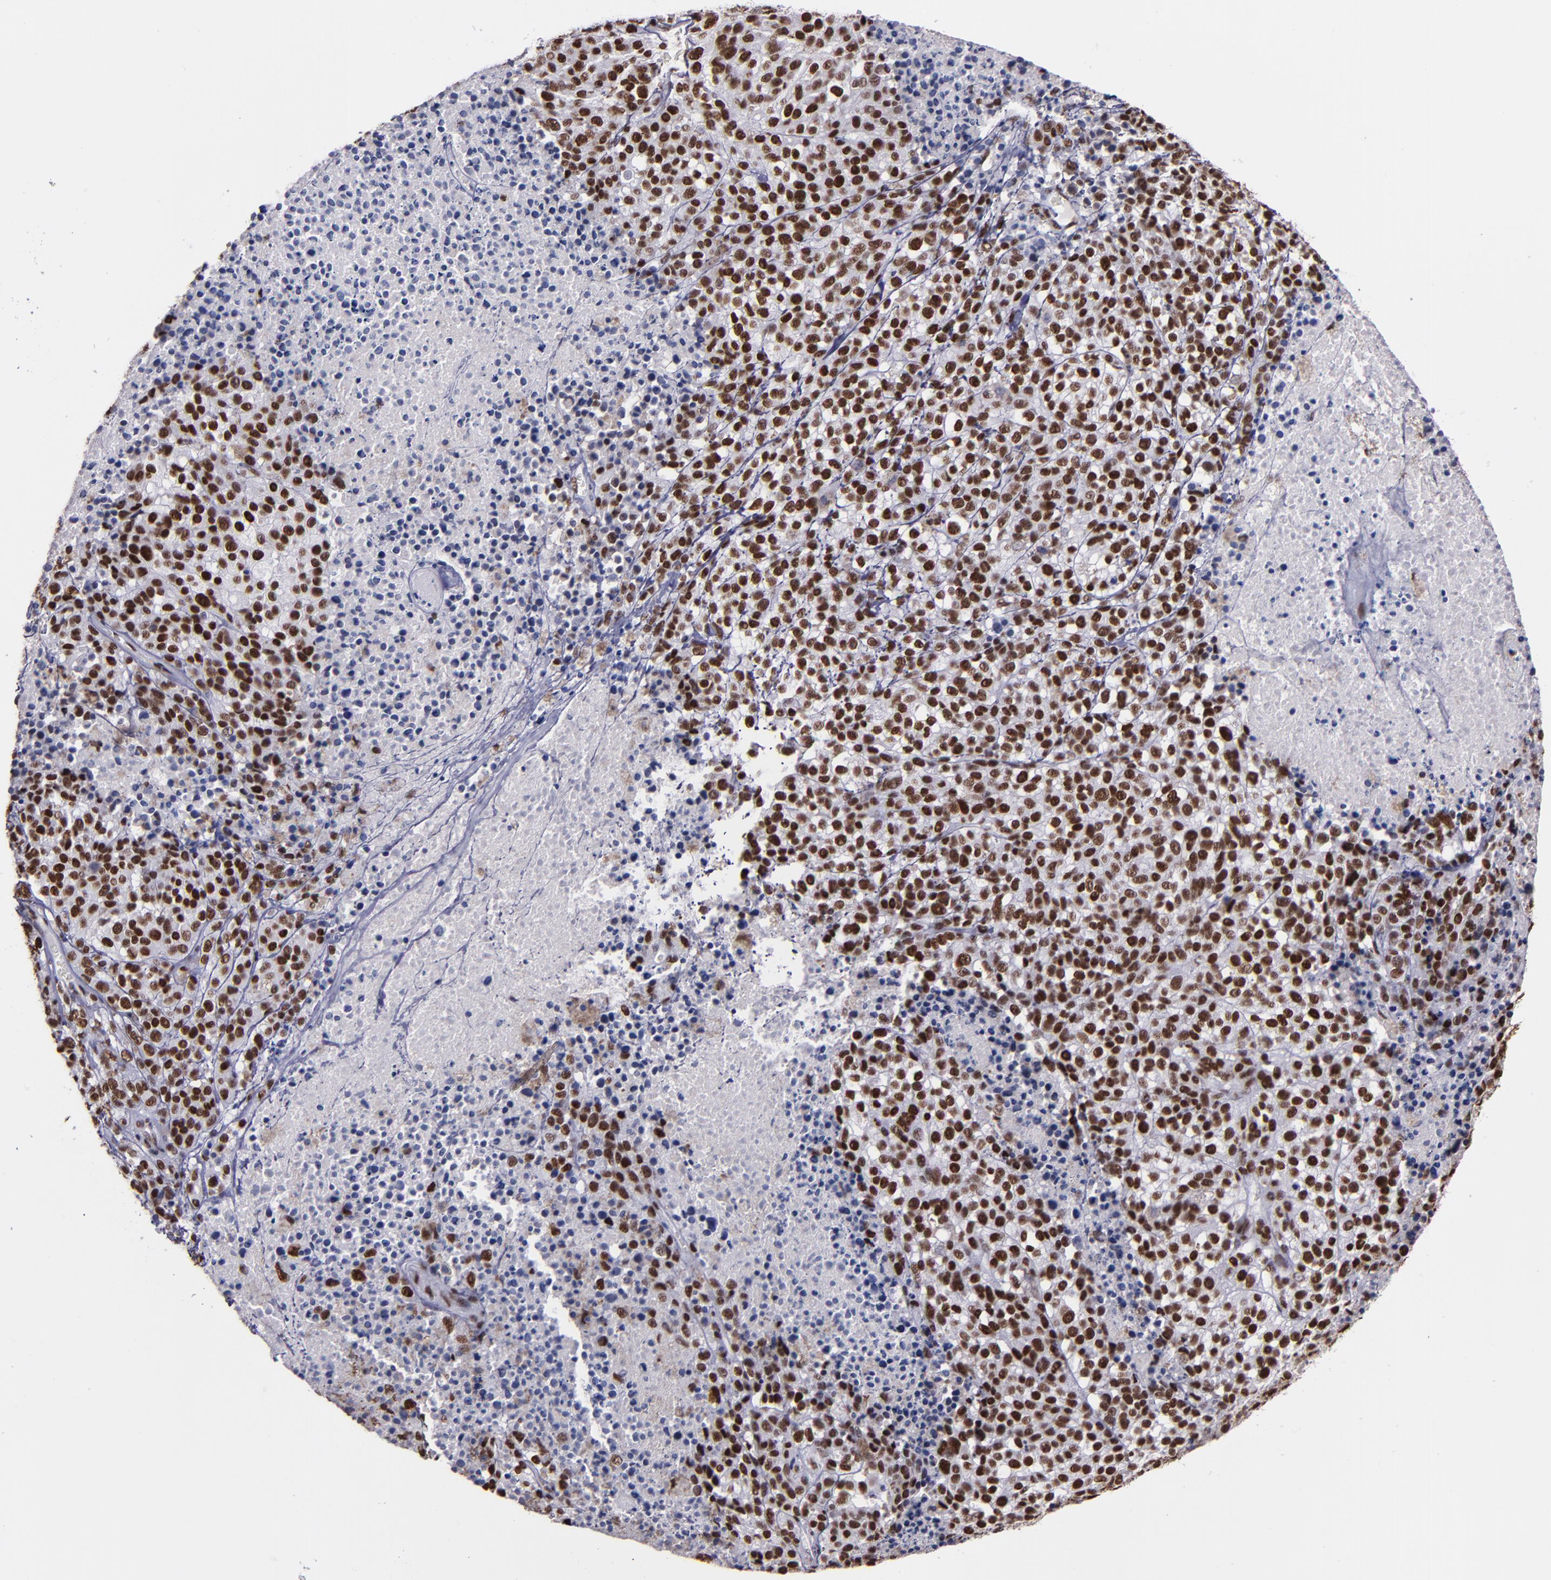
{"staining": {"intensity": "strong", "quantity": ">75%", "location": "nuclear"}, "tissue": "melanoma", "cell_type": "Tumor cells", "image_type": "cancer", "snomed": [{"axis": "morphology", "description": "Malignant melanoma, Metastatic site"}, {"axis": "topography", "description": "Cerebral cortex"}], "caption": "A brown stain labels strong nuclear expression of a protein in human melanoma tumor cells.", "gene": "PPP4R3A", "patient": {"sex": "female", "age": 52}}